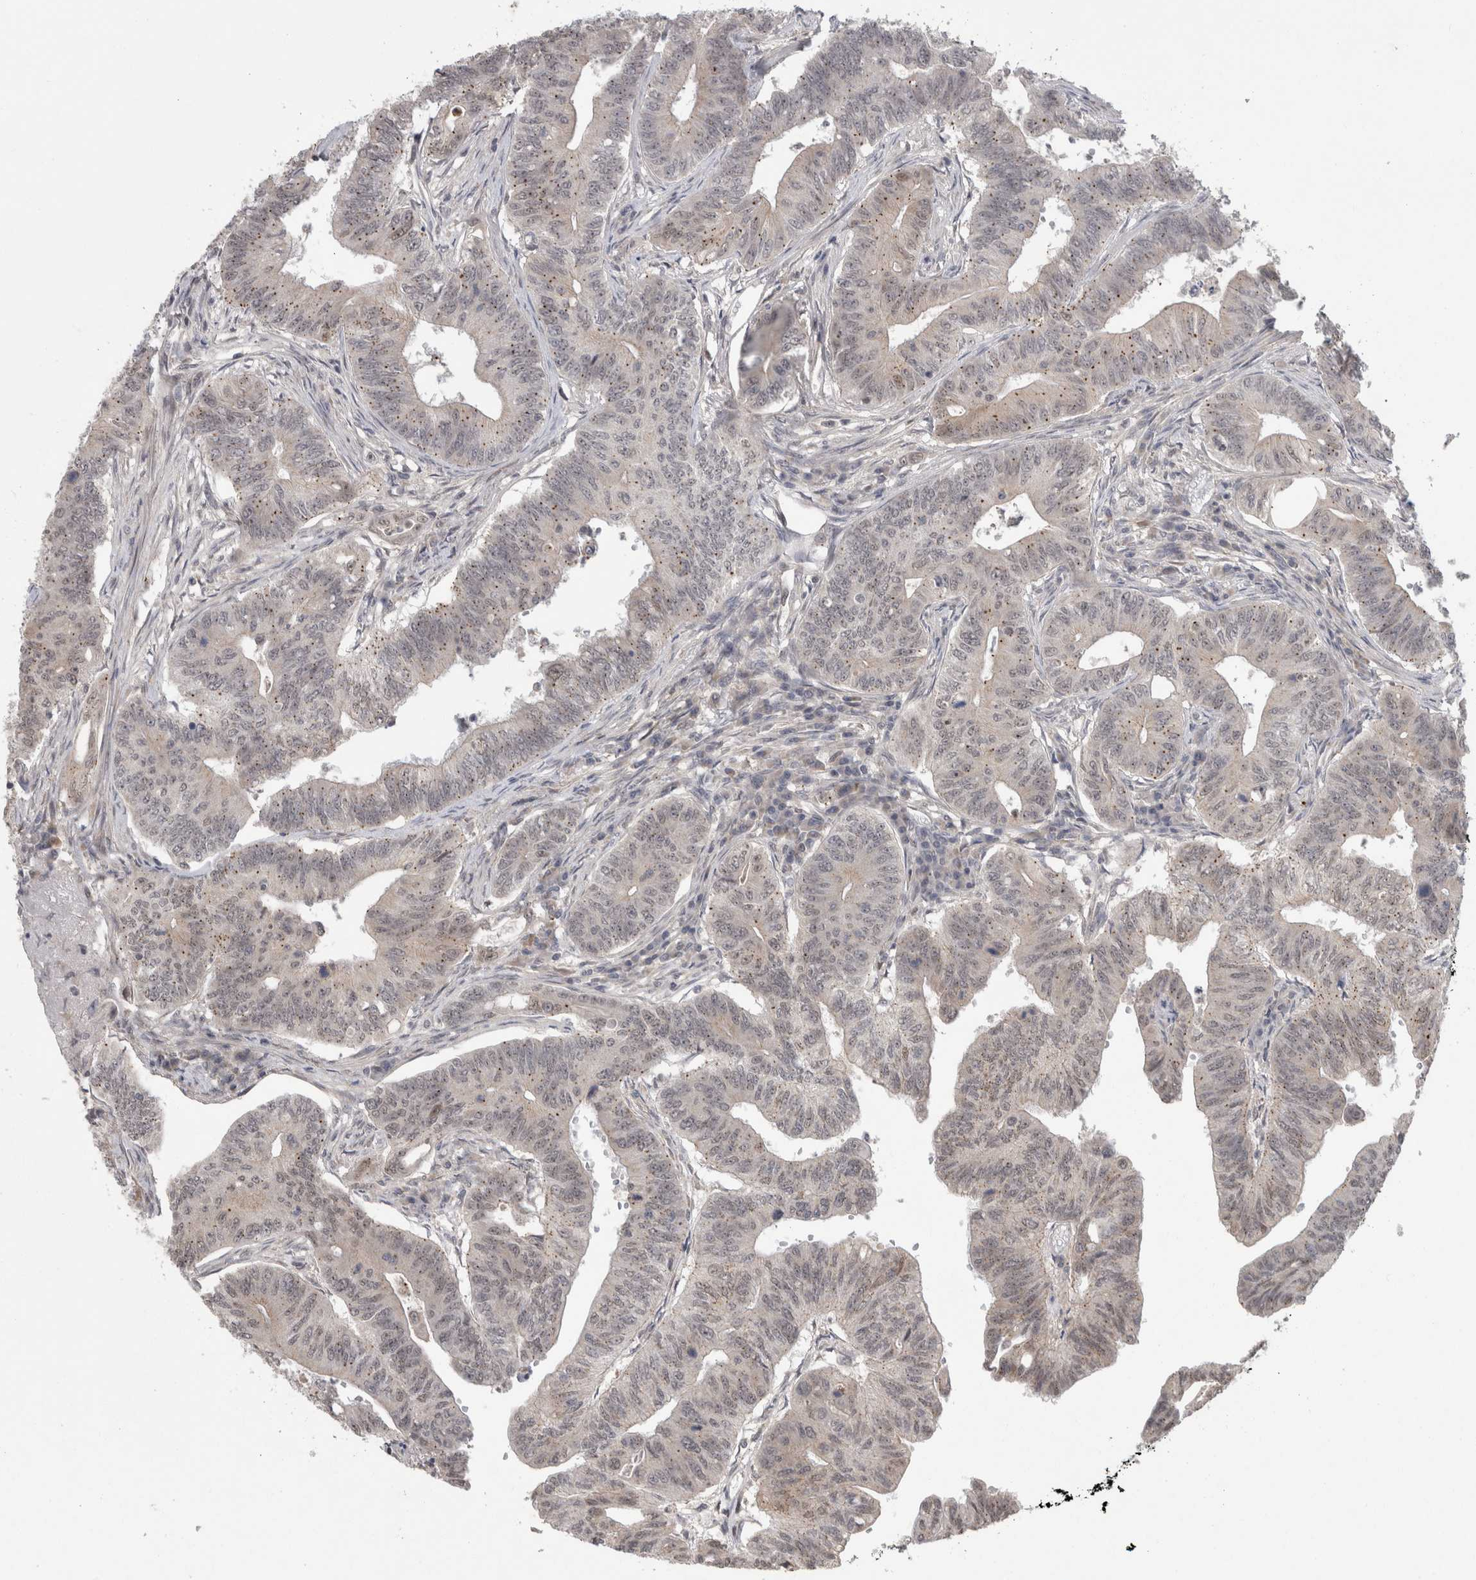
{"staining": {"intensity": "weak", "quantity": "<25%", "location": "cytoplasmic/membranous,nuclear"}, "tissue": "colorectal cancer", "cell_type": "Tumor cells", "image_type": "cancer", "snomed": [{"axis": "morphology", "description": "Adenoma, NOS"}, {"axis": "morphology", "description": "Adenocarcinoma, NOS"}, {"axis": "topography", "description": "Colon"}], "caption": "The photomicrograph exhibits no staining of tumor cells in colorectal cancer.", "gene": "MTBP", "patient": {"sex": "male", "age": 79}}